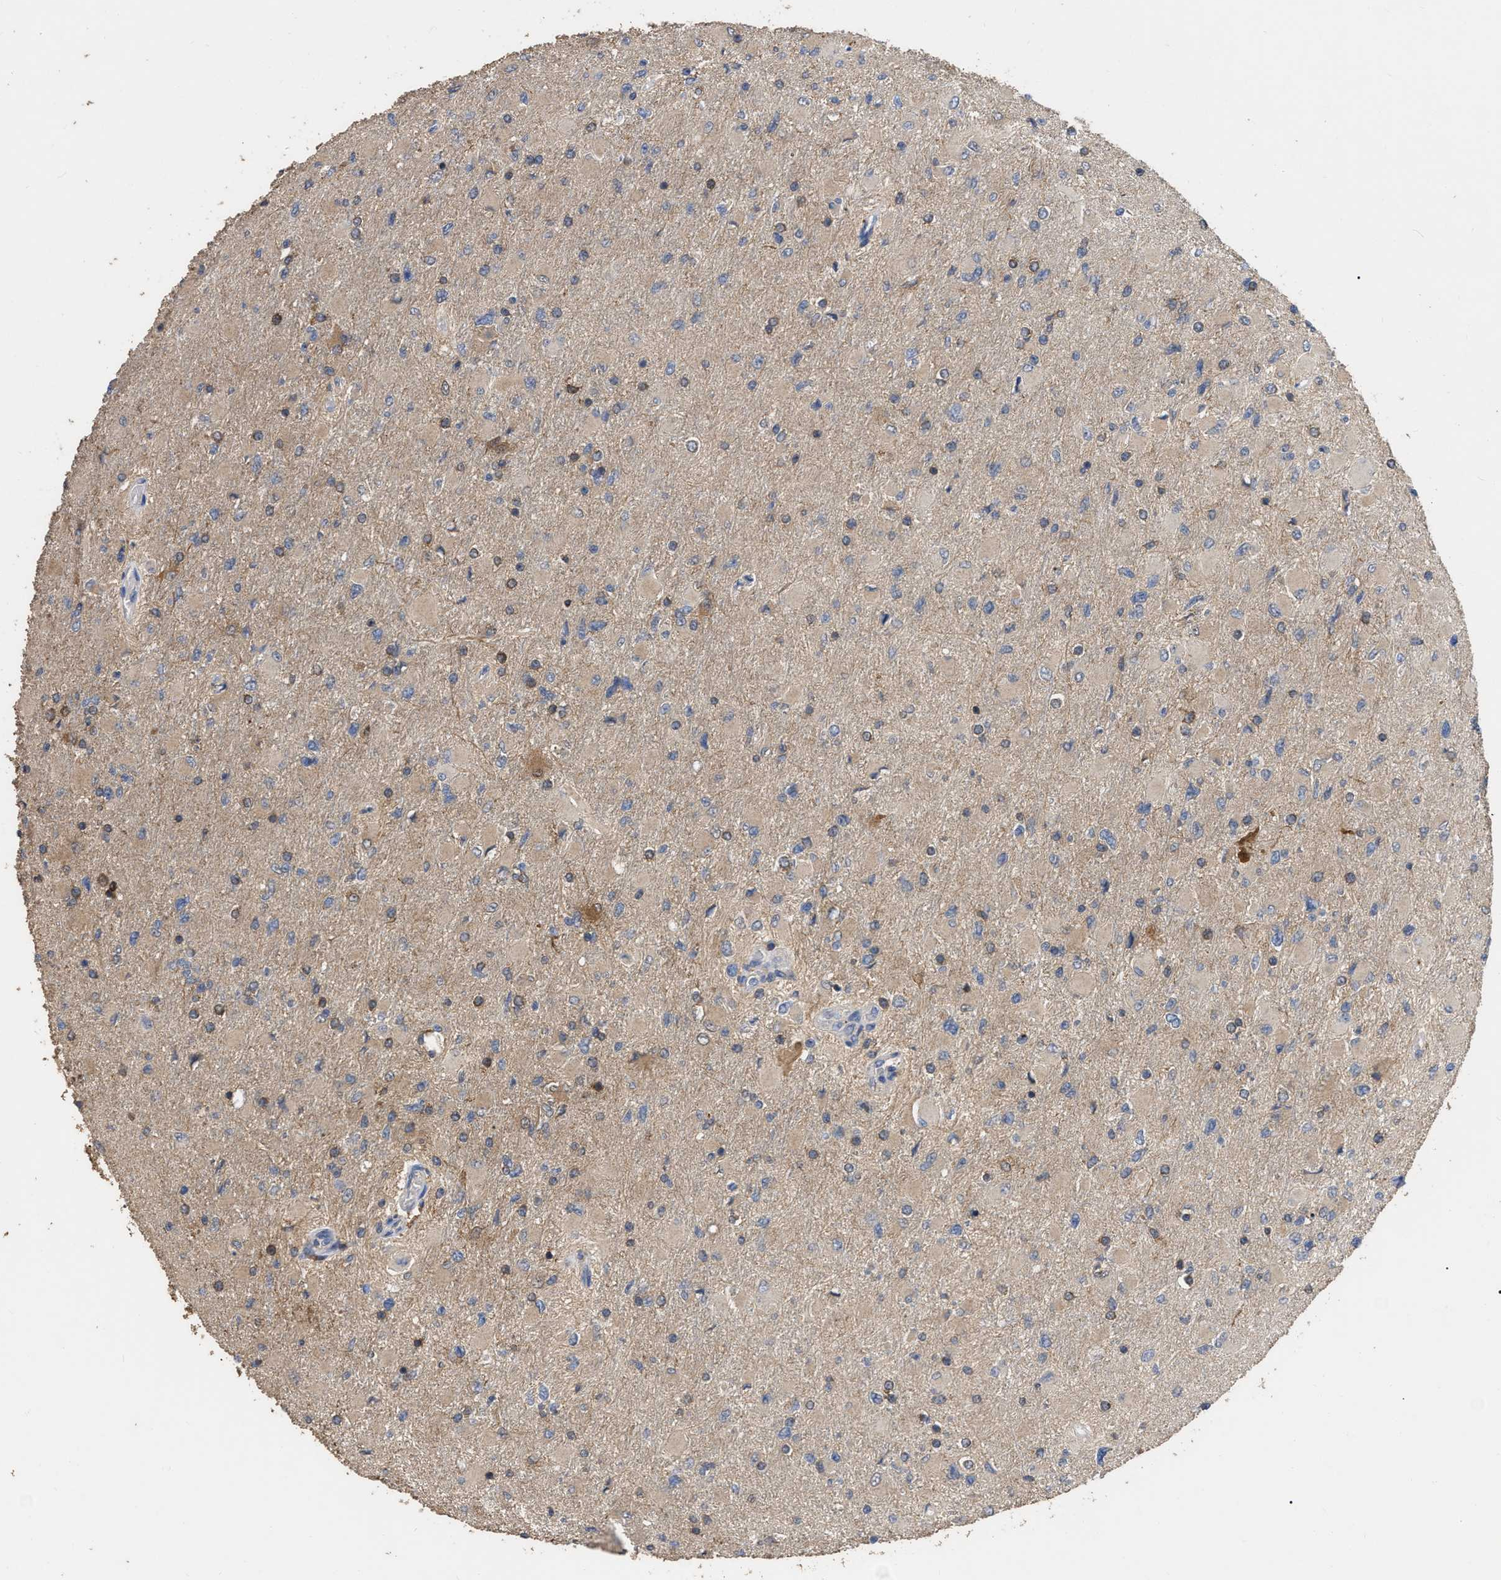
{"staining": {"intensity": "weak", "quantity": ">75%", "location": "cytoplasmic/membranous"}, "tissue": "glioma", "cell_type": "Tumor cells", "image_type": "cancer", "snomed": [{"axis": "morphology", "description": "Glioma, malignant, High grade"}, {"axis": "topography", "description": "Cerebral cortex"}], "caption": "Protein analysis of glioma tissue exhibits weak cytoplasmic/membranous positivity in approximately >75% of tumor cells. (Stains: DAB (3,3'-diaminobenzidine) in brown, nuclei in blue, Microscopy: brightfield microscopy at high magnification).", "gene": "GPR179", "patient": {"sex": "female", "age": 36}}